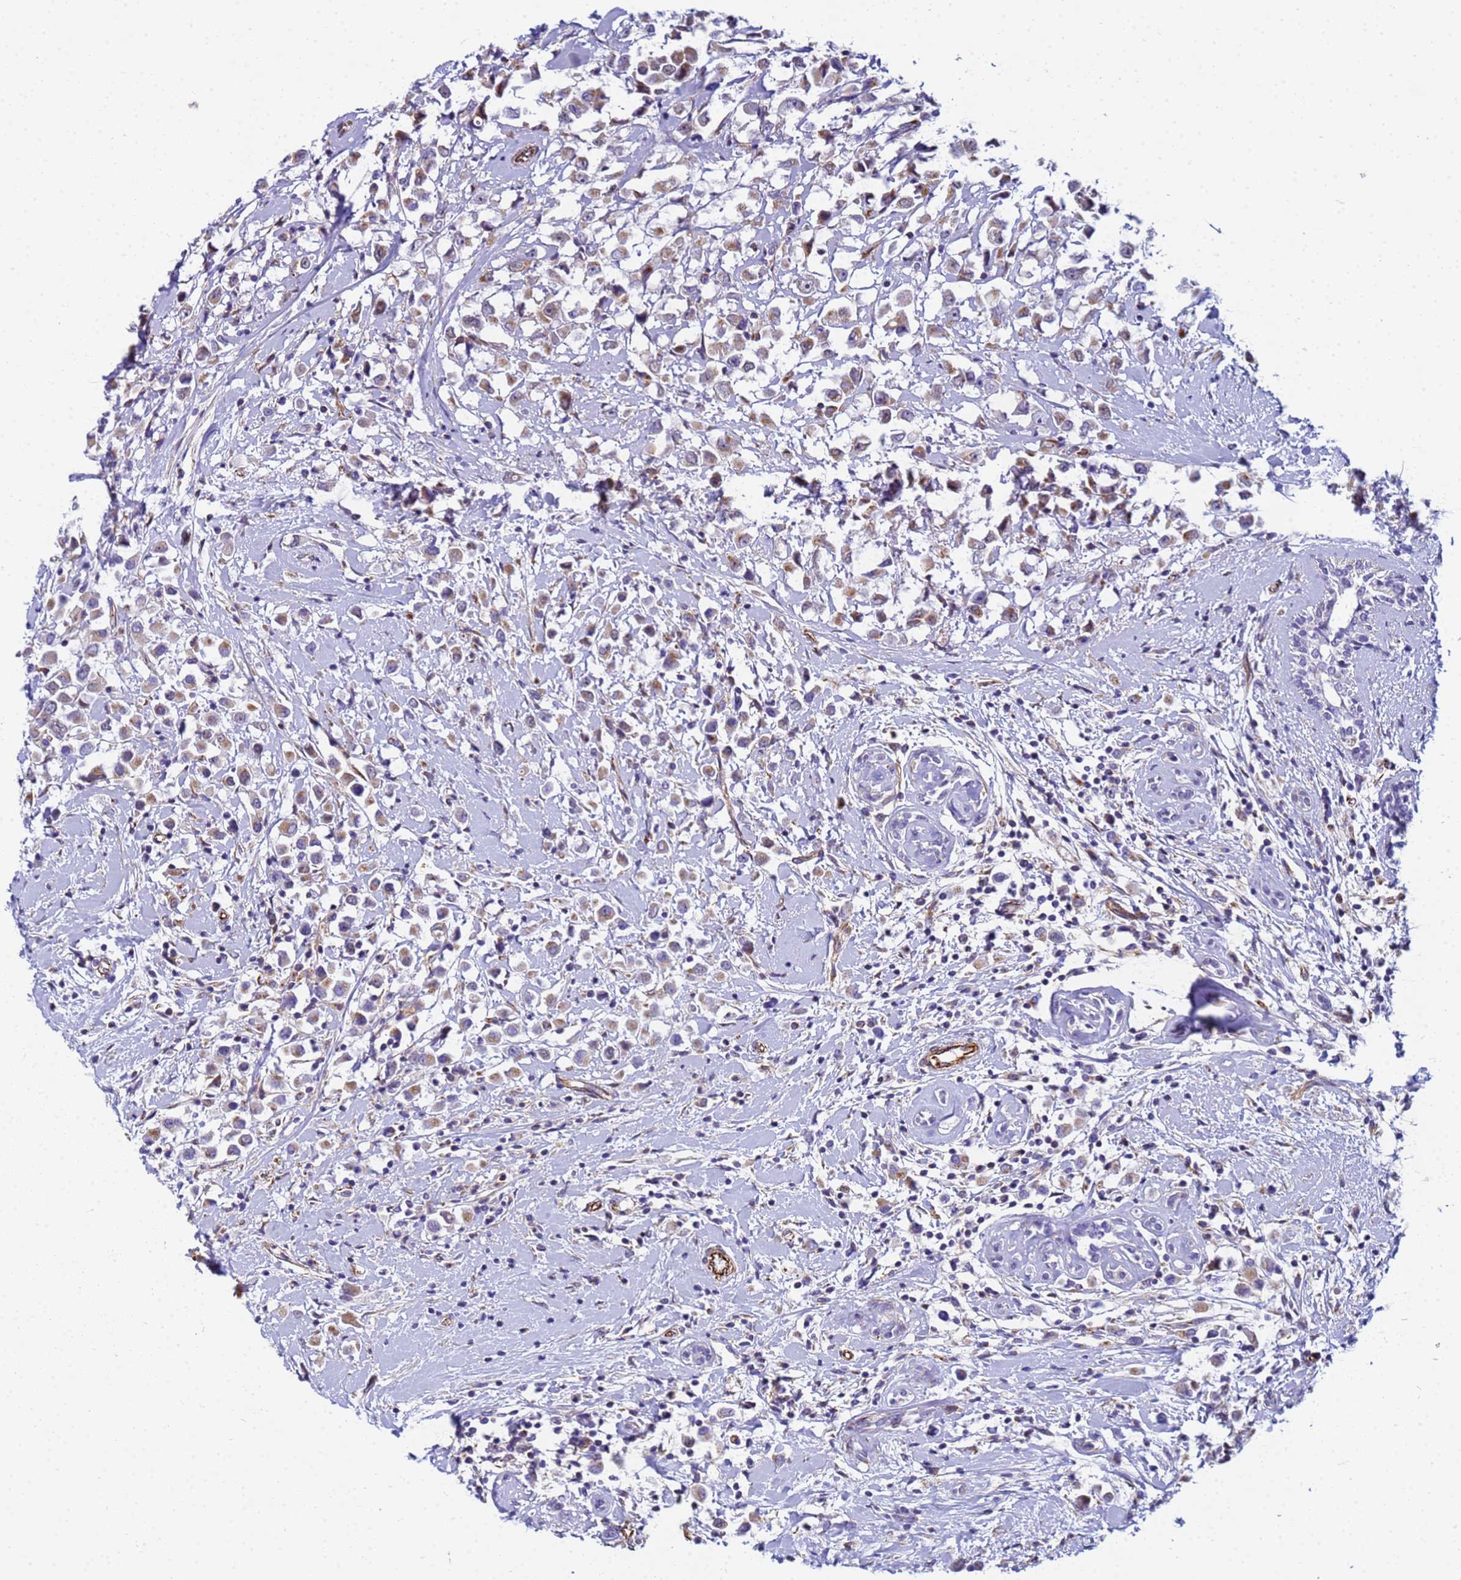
{"staining": {"intensity": "weak", "quantity": ">75%", "location": "cytoplasmic/membranous"}, "tissue": "breast cancer", "cell_type": "Tumor cells", "image_type": "cancer", "snomed": [{"axis": "morphology", "description": "Duct carcinoma"}, {"axis": "topography", "description": "Breast"}], "caption": "The image shows staining of breast cancer (invasive ductal carcinoma), revealing weak cytoplasmic/membranous protein expression (brown color) within tumor cells.", "gene": "UBXN2B", "patient": {"sex": "female", "age": 87}}